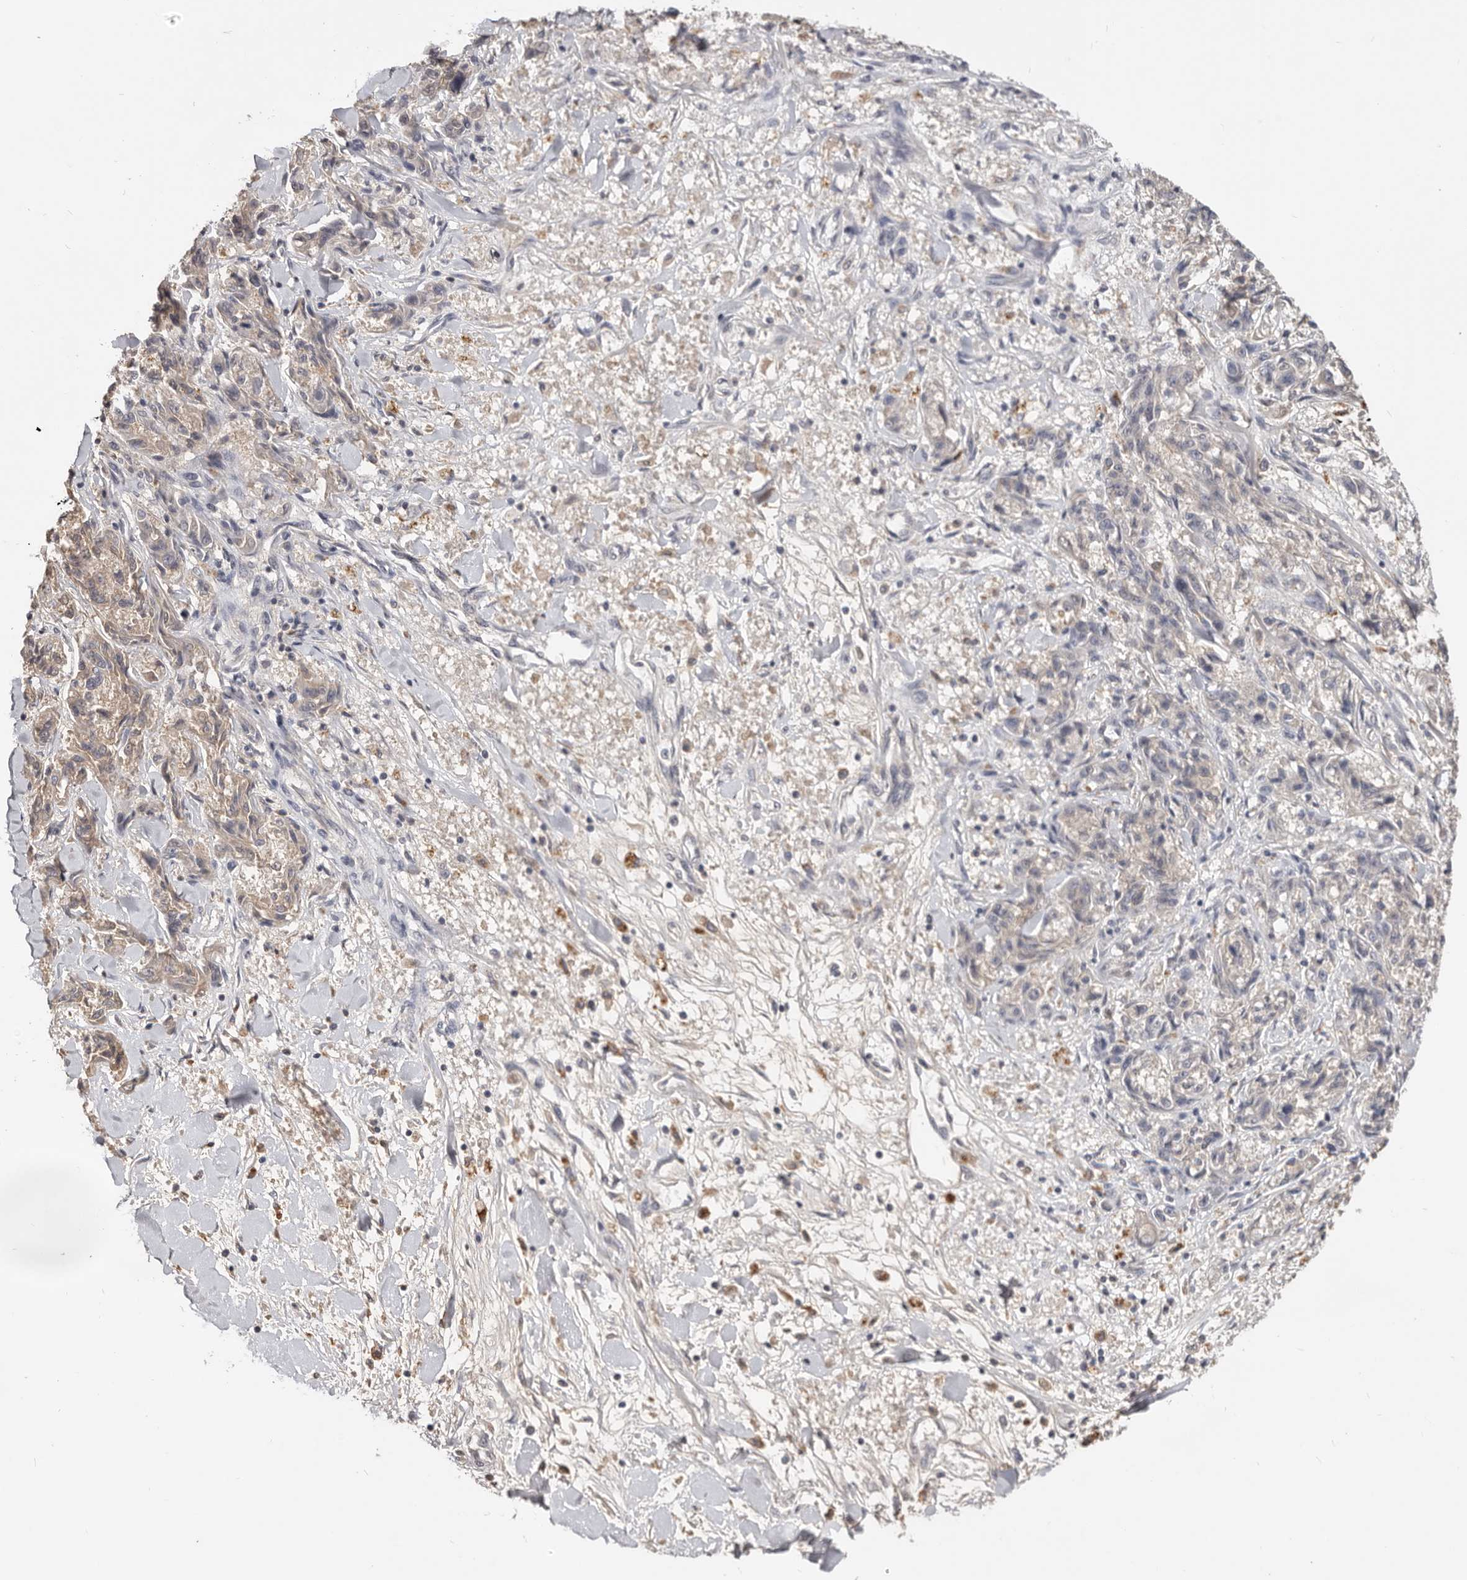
{"staining": {"intensity": "negative", "quantity": "none", "location": "none"}, "tissue": "melanoma", "cell_type": "Tumor cells", "image_type": "cancer", "snomed": [{"axis": "morphology", "description": "Malignant melanoma, NOS"}, {"axis": "topography", "description": "Skin"}], "caption": "The image displays no staining of tumor cells in melanoma.", "gene": "TSPAN13", "patient": {"sex": "male", "age": 53}}